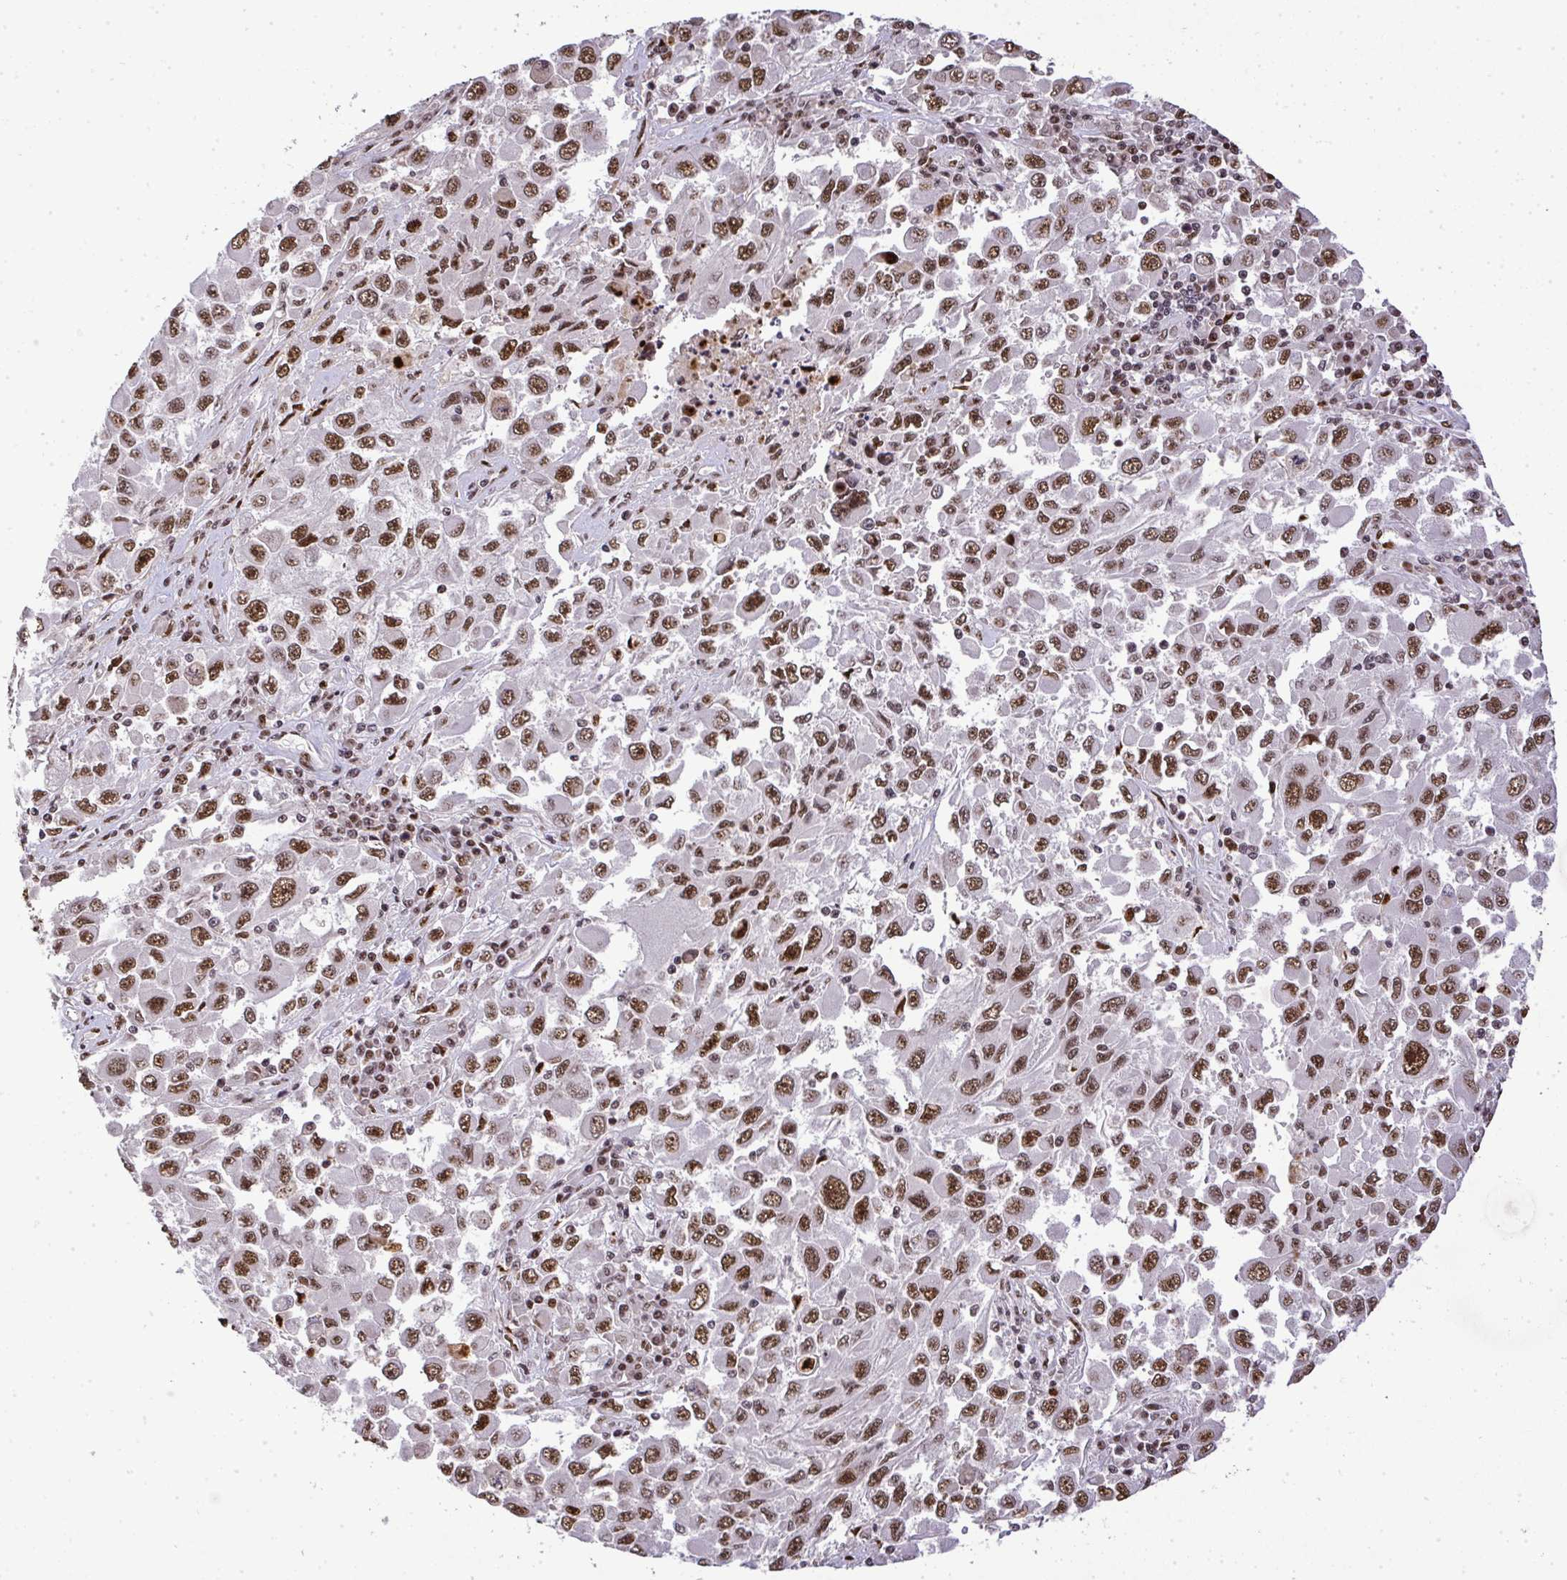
{"staining": {"intensity": "strong", "quantity": ">75%", "location": "nuclear"}, "tissue": "melanoma", "cell_type": "Tumor cells", "image_type": "cancer", "snomed": [{"axis": "morphology", "description": "Malignant melanoma, Metastatic site"}, {"axis": "topography", "description": "Lymph node"}], "caption": "Immunohistochemistry photomicrograph of neoplastic tissue: melanoma stained using immunohistochemistry shows high levels of strong protein expression localized specifically in the nuclear of tumor cells, appearing as a nuclear brown color.", "gene": "U2AF1", "patient": {"sex": "female", "age": 67}}